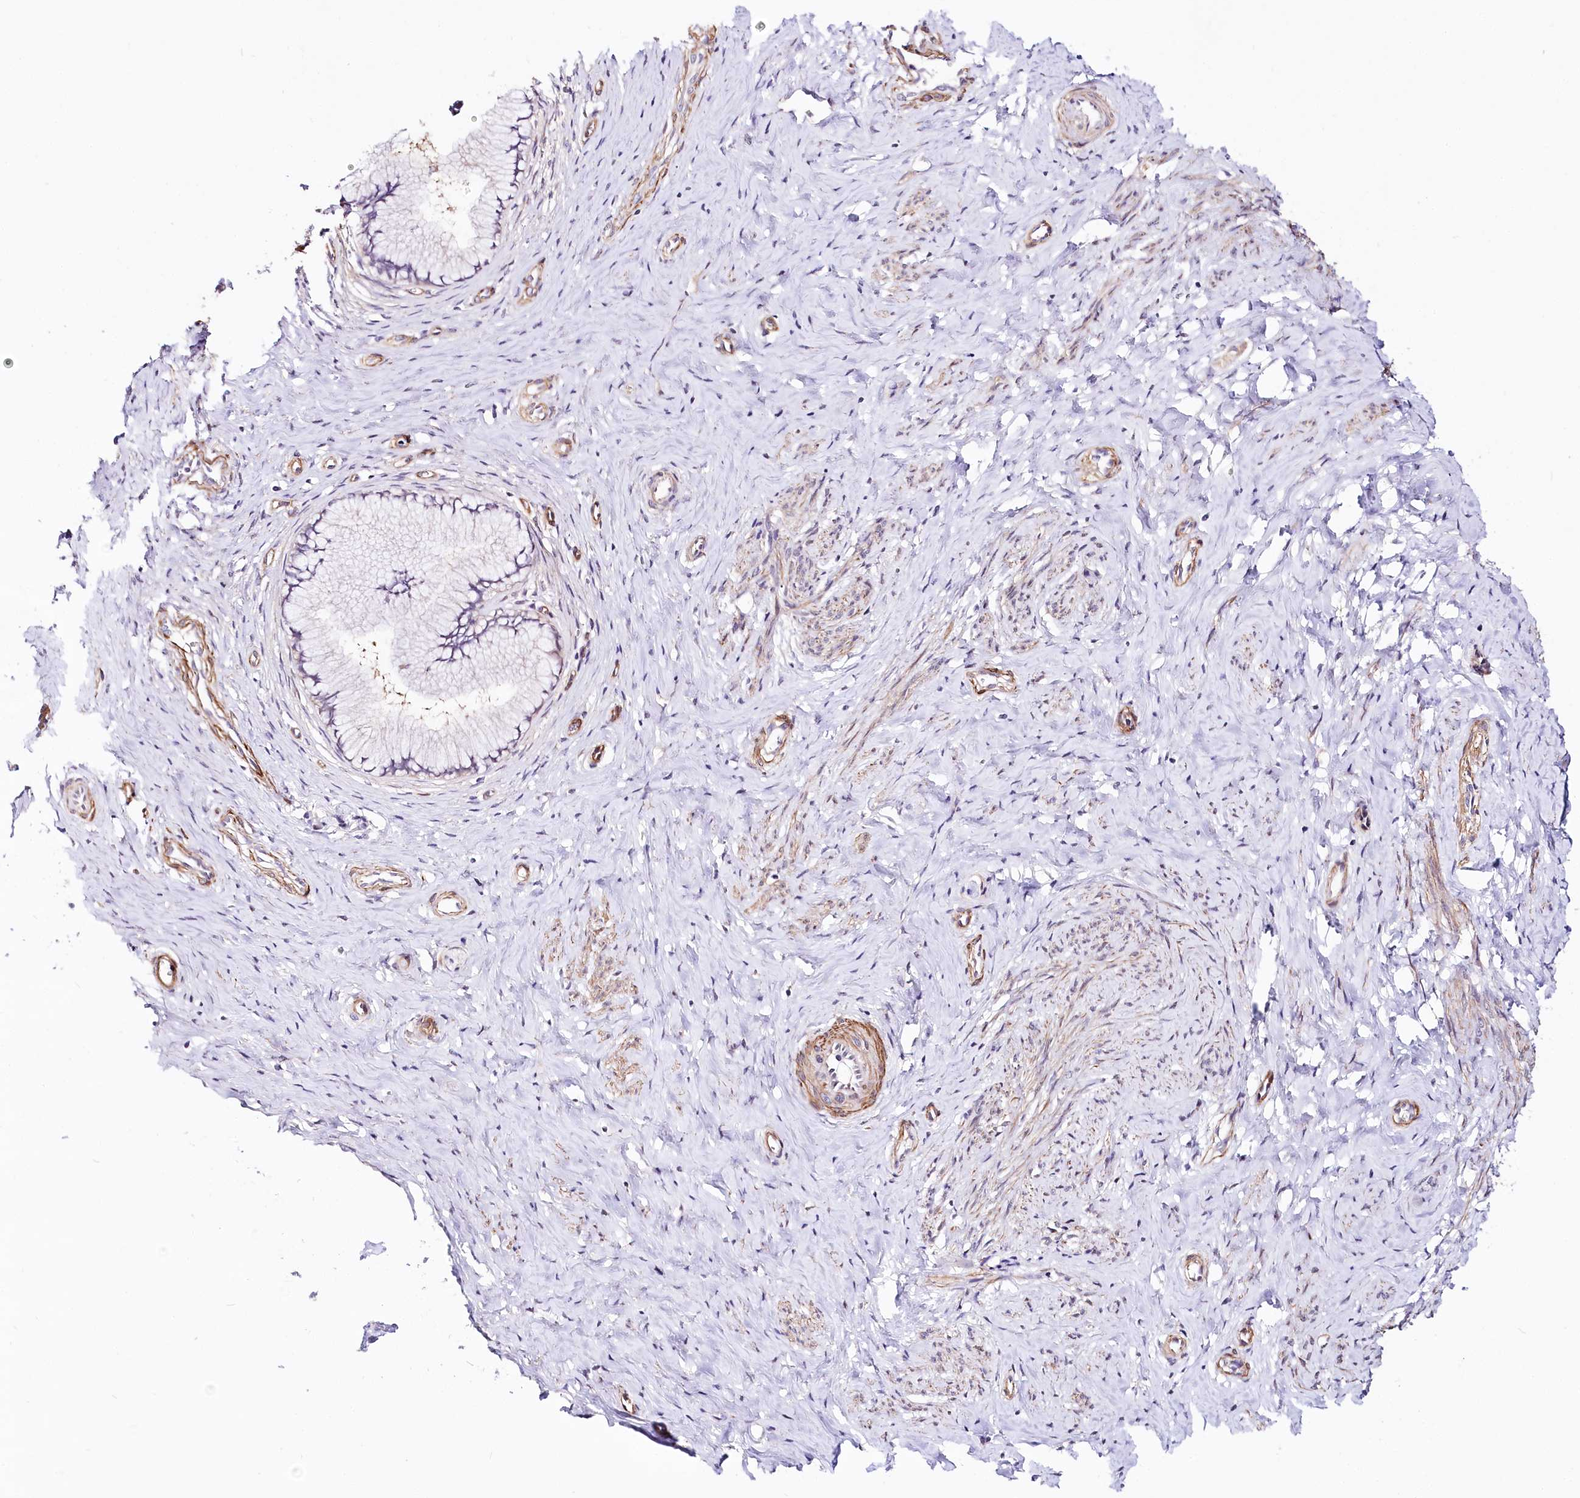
{"staining": {"intensity": "negative", "quantity": "none", "location": "none"}, "tissue": "cervix", "cell_type": "Glandular cells", "image_type": "normal", "snomed": [{"axis": "morphology", "description": "Normal tissue, NOS"}, {"axis": "topography", "description": "Cervix"}], "caption": "Cervix was stained to show a protein in brown. There is no significant staining in glandular cells. The staining is performed using DAB brown chromogen with nuclei counter-stained in using hematoxylin.", "gene": "PPP2R5B", "patient": {"sex": "female", "age": 36}}